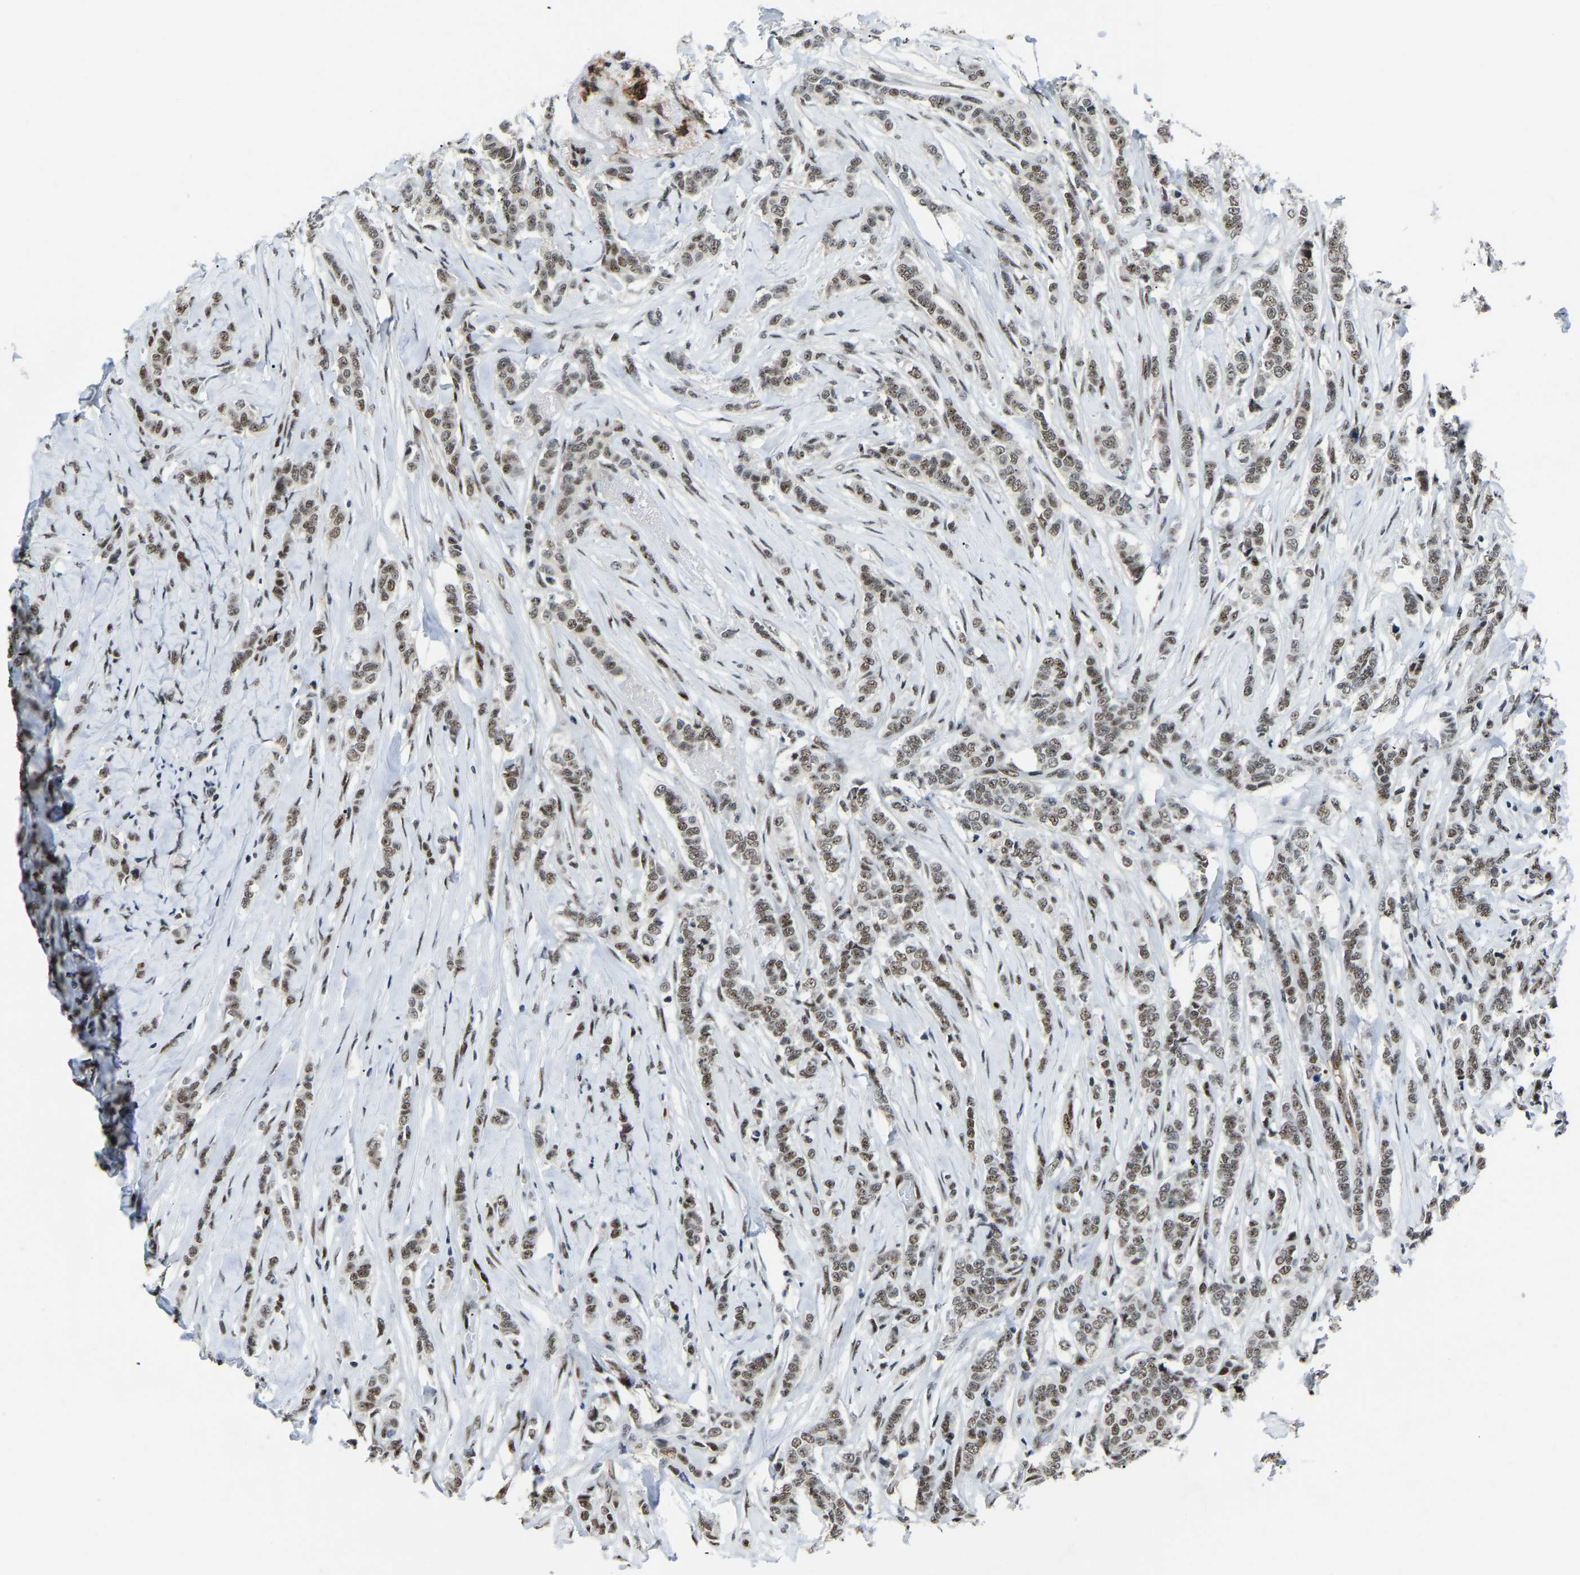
{"staining": {"intensity": "moderate", "quantity": ">75%", "location": "nuclear"}, "tissue": "breast cancer", "cell_type": "Tumor cells", "image_type": "cancer", "snomed": [{"axis": "morphology", "description": "Lobular carcinoma"}, {"axis": "topography", "description": "Skin"}, {"axis": "topography", "description": "Breast"}], "caption": "Breast cancer was stained to show a protein in brown. There is medium levels of moderate nuclear staining in about >75% of tumor cells.", "gene": "DDX5", "patient": {"sex": "female", "age": 46}}